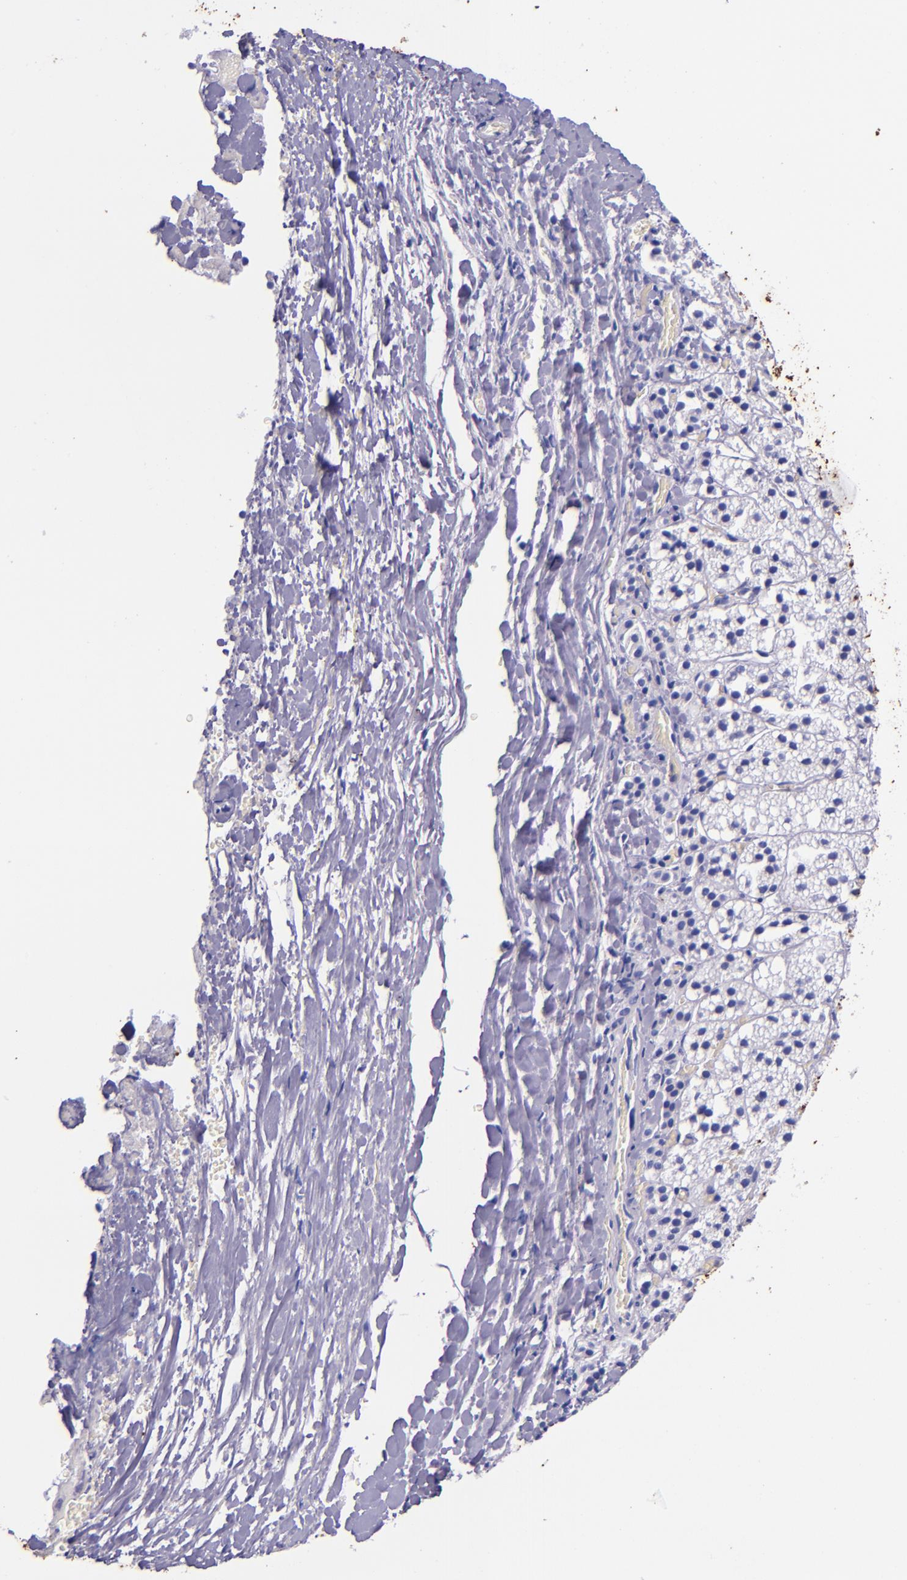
{"staining": {"intensity": "negative", "quantity": "none", "location": "none"}, "tissue": "adrenal gland", "cell_type": "Glandular cells", "image_type": "normal", "snomed": [{"axis": "morphology", "description": "Normal tissue, NOS"}, {"axis": "topography", "description": "Adrenal gland"}], "caption": "Immunohistochemistry (IHC) image of unremarkable adrenal gland: human adrenal gland stained with DAB (3,3'-diaminobenzidine) shows no significant protein expression in glandular cells.", "gene": "MBP", "patient": {"sex": "female", "age": 44}}